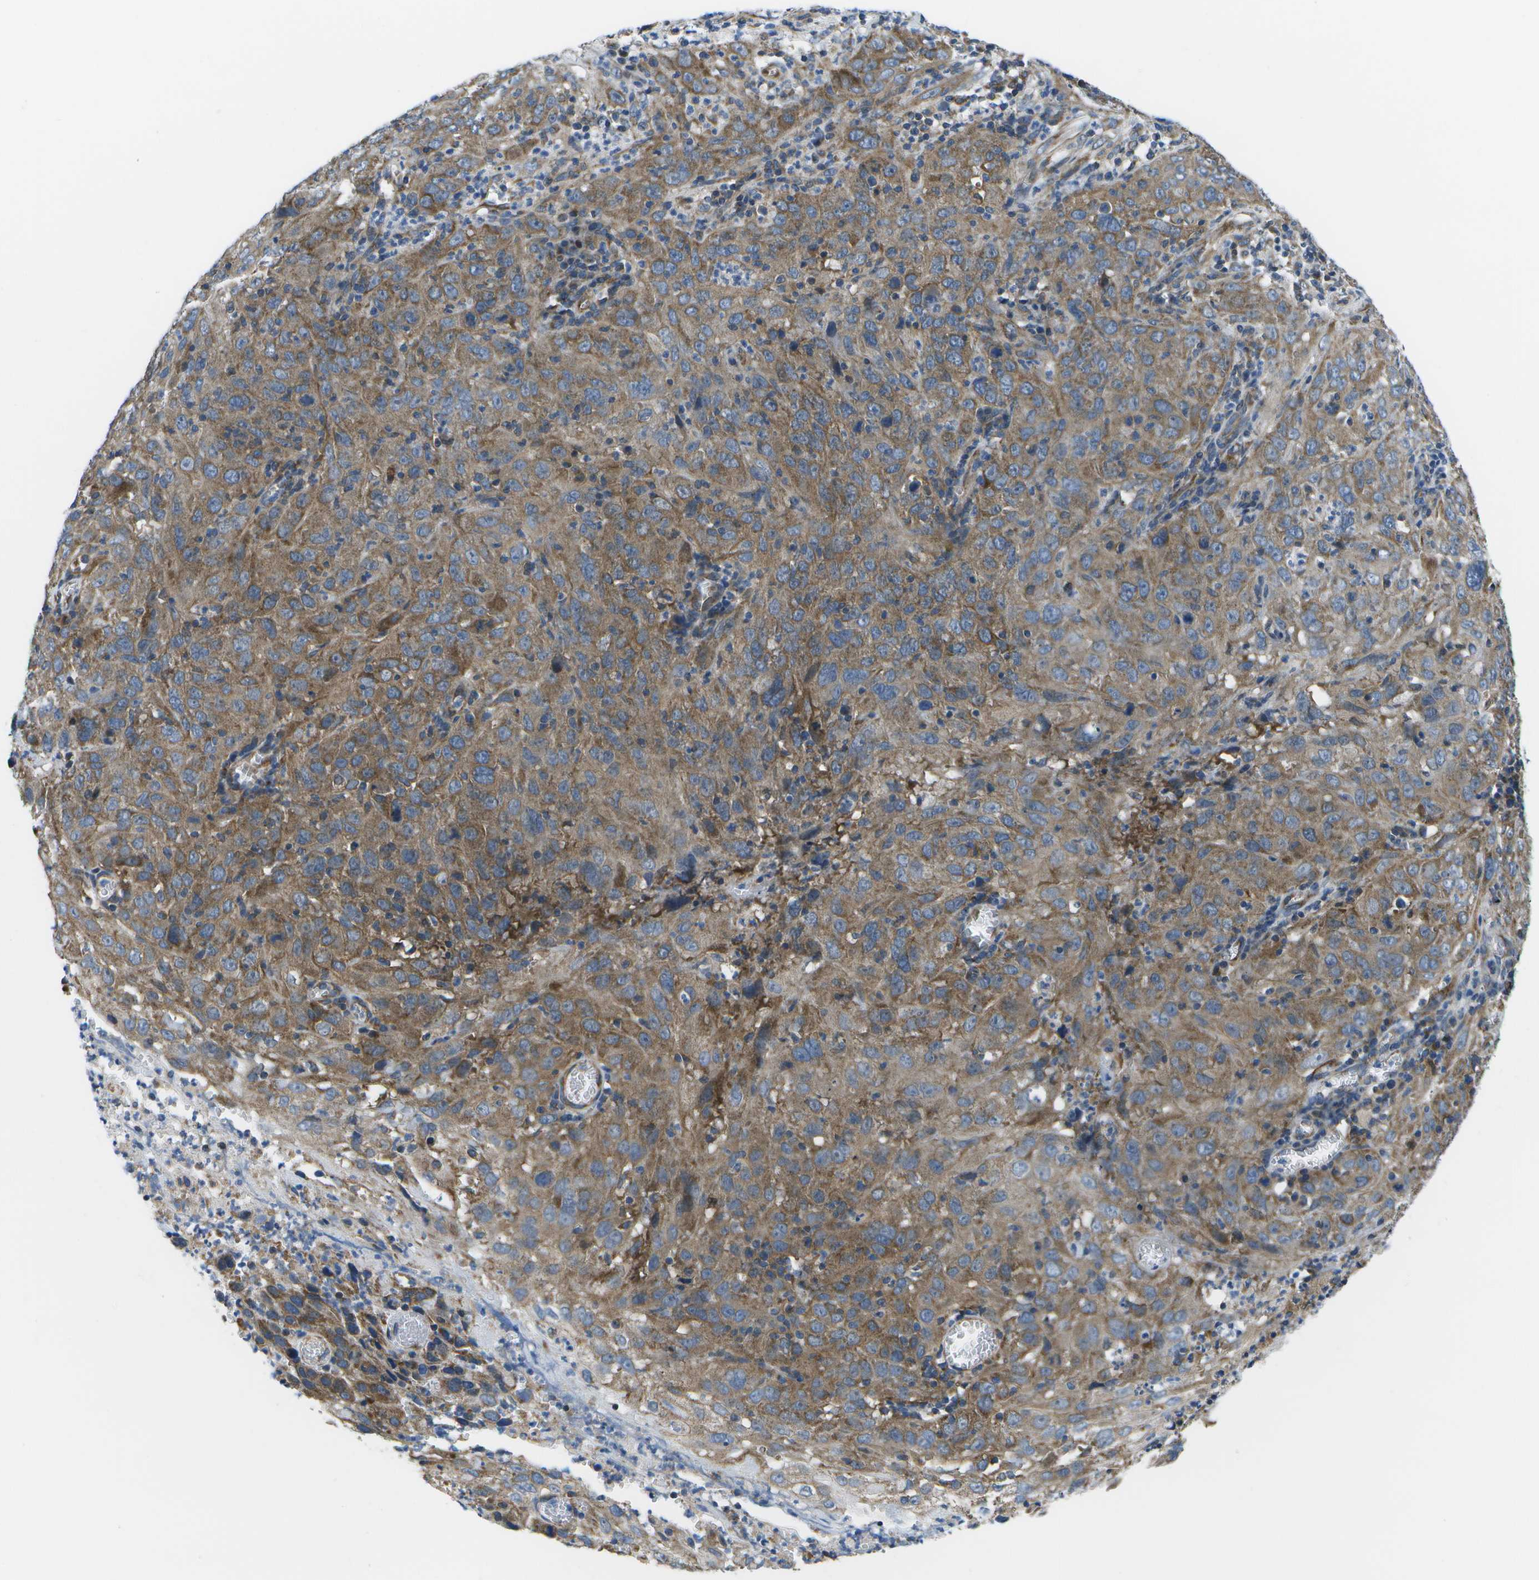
{"staining": {"intensity": "moderate", "quantity": ">75%", "location": "cytoplasmic/membranous"}, "tissue": "cervical cancer", "cell_type": "Tumor cells", "image_type": "cancer", "snomed": [{"axis": "morphology", "description": "Squamous cell carcinoma, NOS"}, {"axis": "topography", "description": "Cervix"}], "caption": "Immunohistochemical staining of human cervical squamous cell carcinoma reveals moderate cytoplasmic/membranous protein positivity in about >75% of tumor cells. (Brightfield microscopy of DAB IHC at high magnification).", "gene": "MVK", "patient": {"sex": "female", "age": 32}}